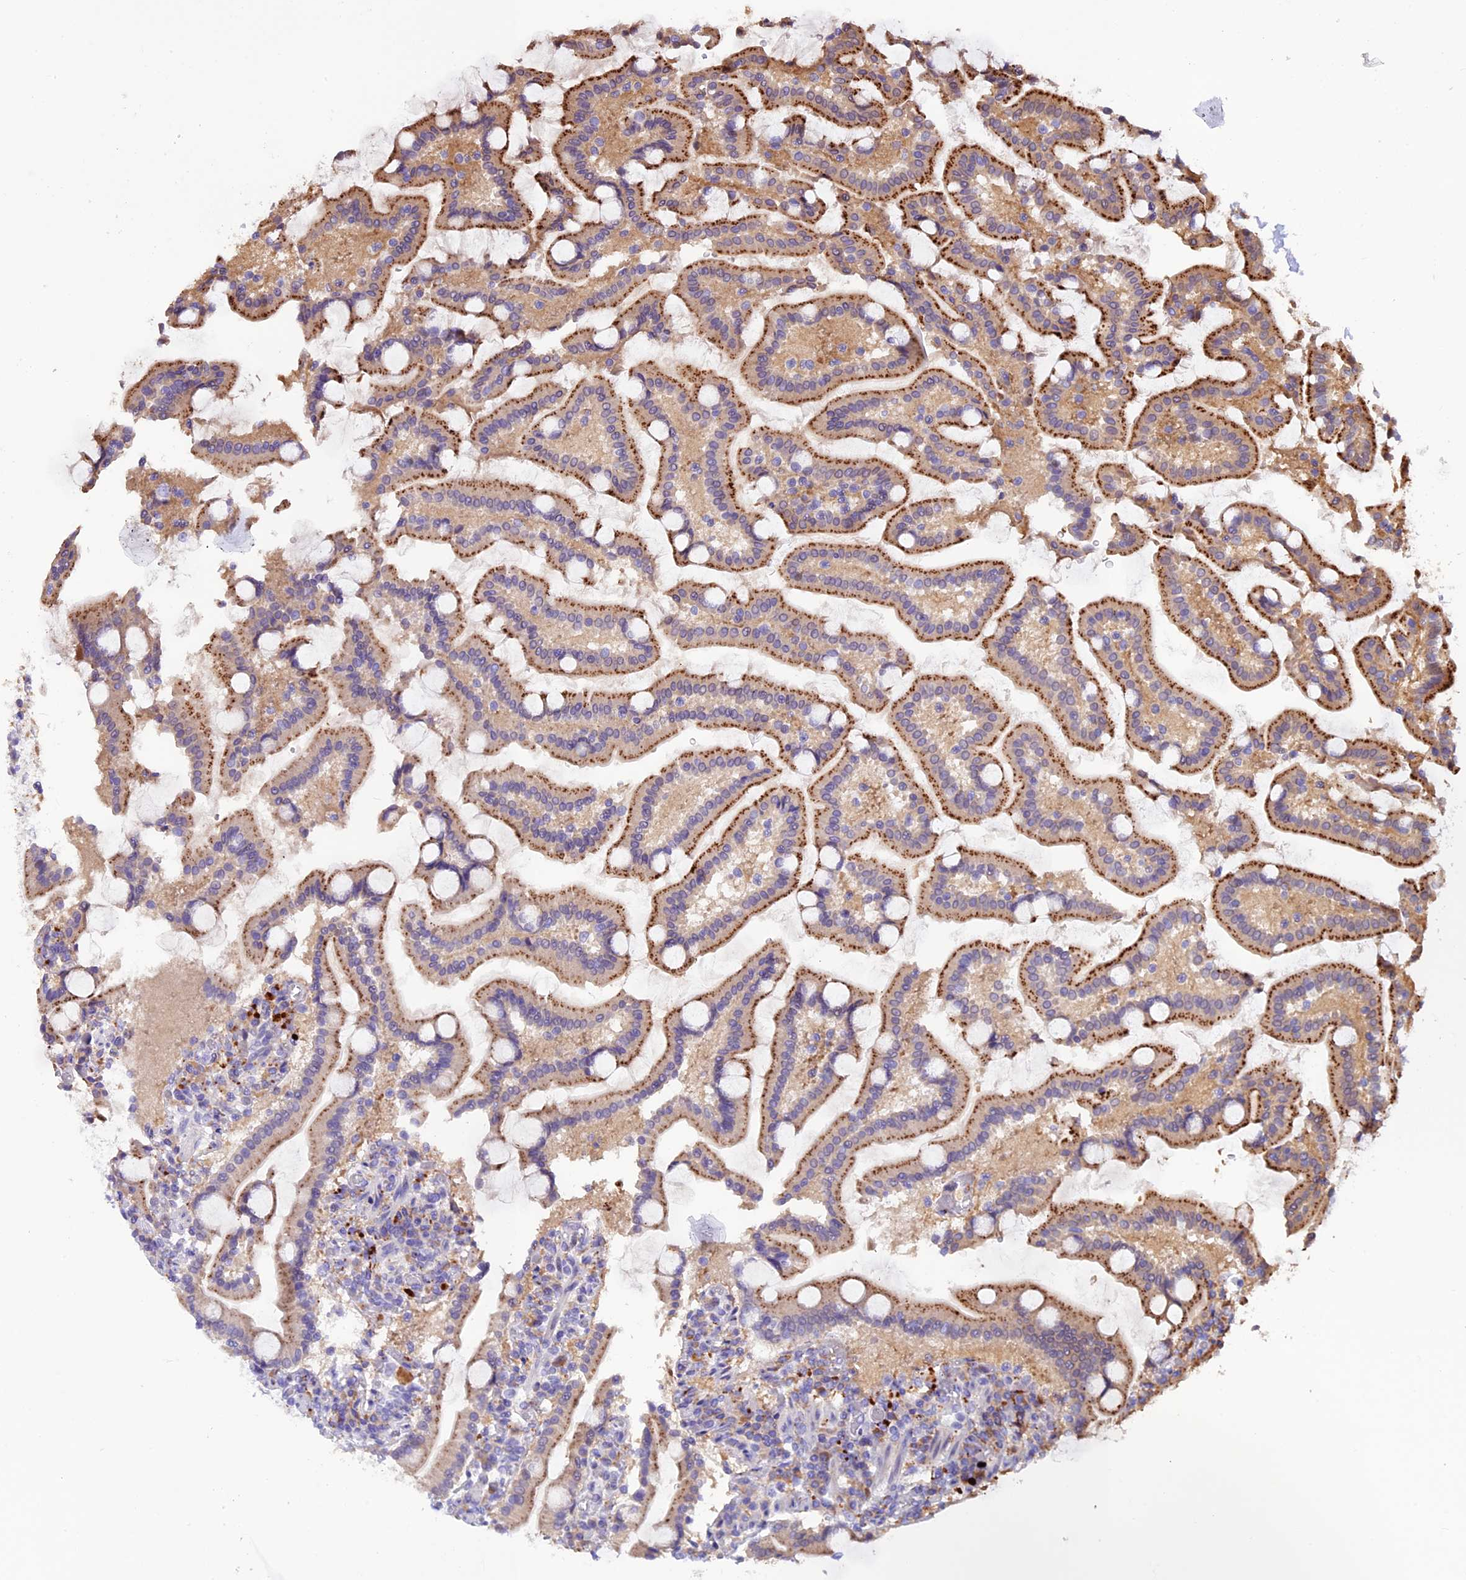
{"staining": {"intensity": "moderate", "quantity": ">75%", "location": "cytoplasmic/membranous"}, "tissue": "duodenum", "cell_type": "Glandular cells", "image_type": "normal", "snomed": [{"axis": "morphology", "description": "Normal tissue, NOS"}, {"axis": "topography", "description": "Duodenum"}], "caption": "High-magnification brightfield microscopy of unremarkable duodenum stained with DAB (brown) and counterstained with hematoxylin (blue). glandular cells exhibit moderate cytoplasmic/membranous positivity is seen in about>75% of cells. Ihc stains the protein in brown and the nuclei are stained blue.", "gene": "THRSP", "patient": {"sex": "male", "age": 55}}